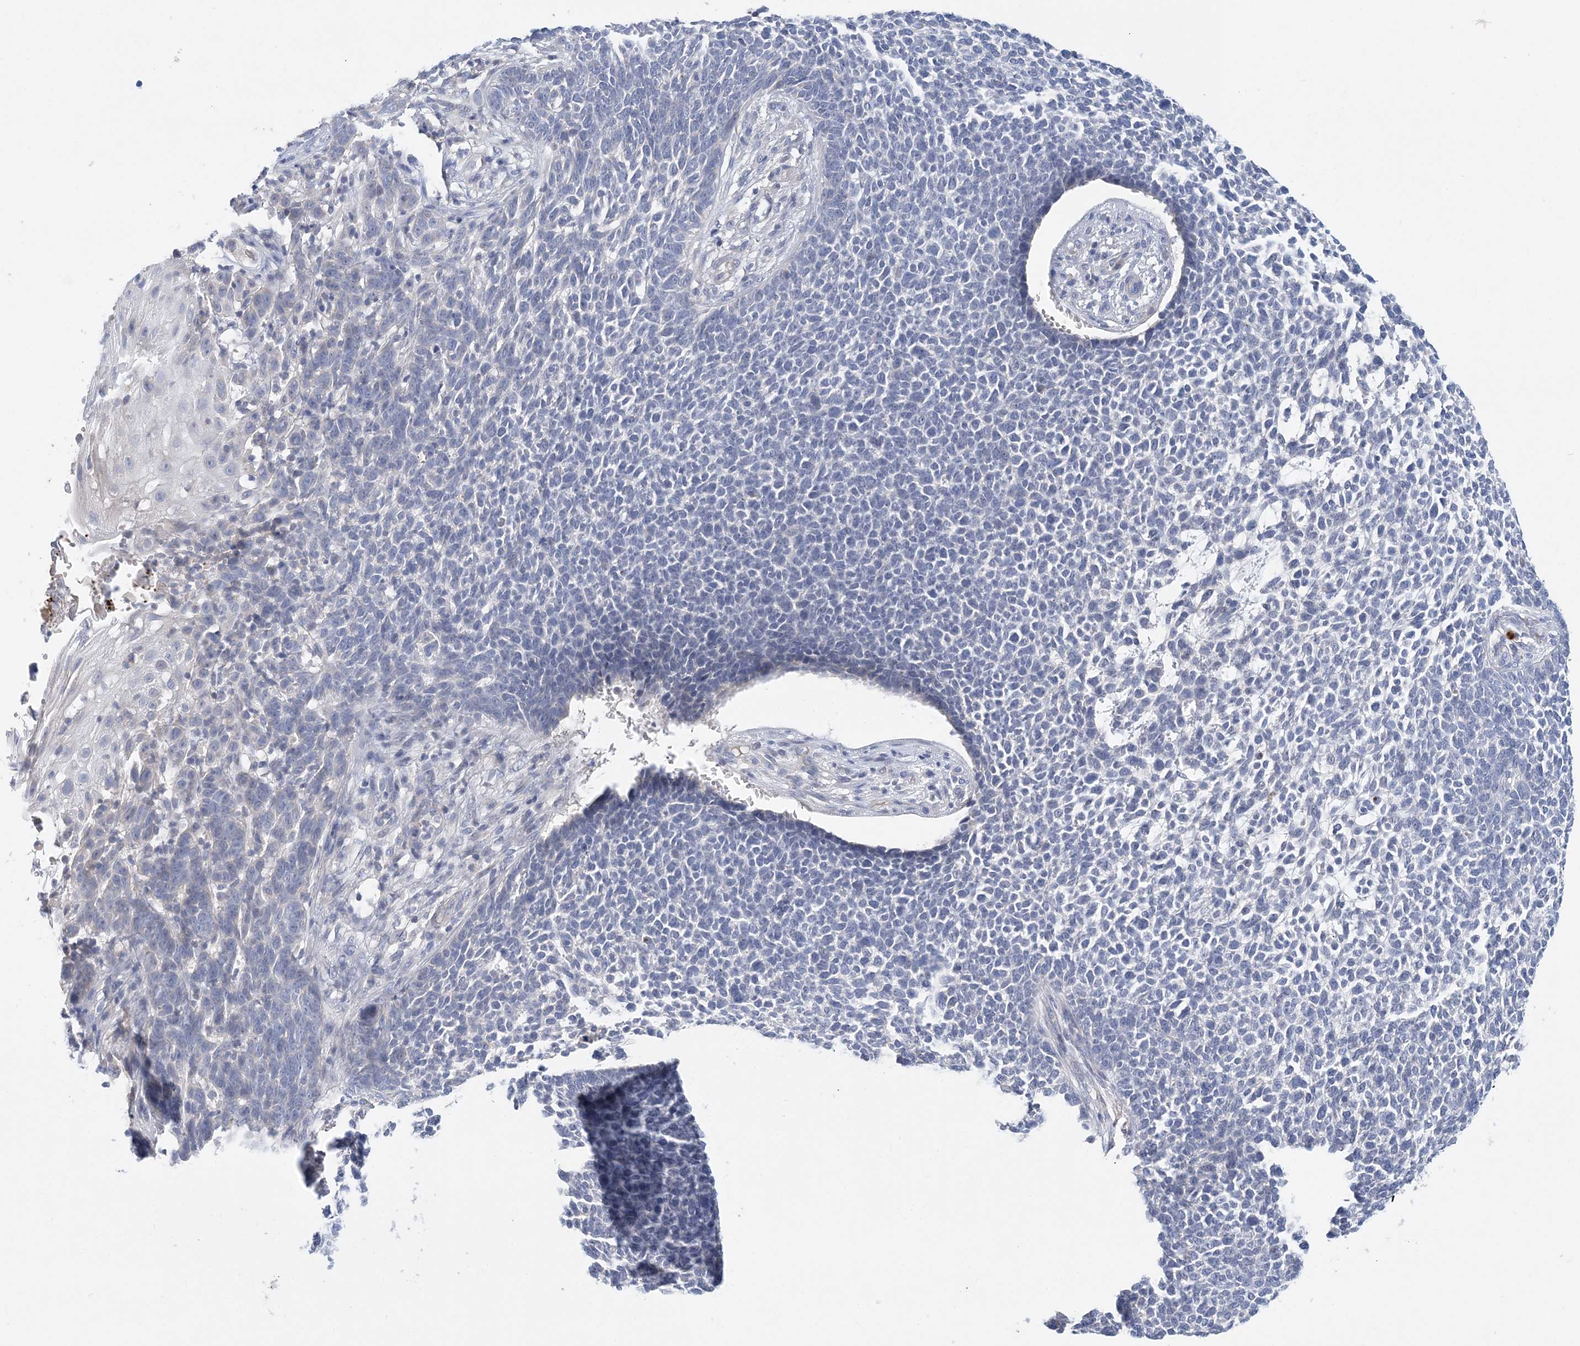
{"staining": {"intensity": "negative", "quantity": "none", "location": "none"}, "tissue": "skin cancer", "cell_type": "Tumor cells", "image_type": "cancer", "snomed": [{"axis": "morphology", "description": "Basal cell carcinoma"}, {"axis": "topography", "description": "Skin"}], "caption": "The micrograph displays no significant expression in tumor cells of skin cancer (basal cell carcinoma).", "gene": "LRRIQ4", "patient": {"sex": "female", "age": 84}}